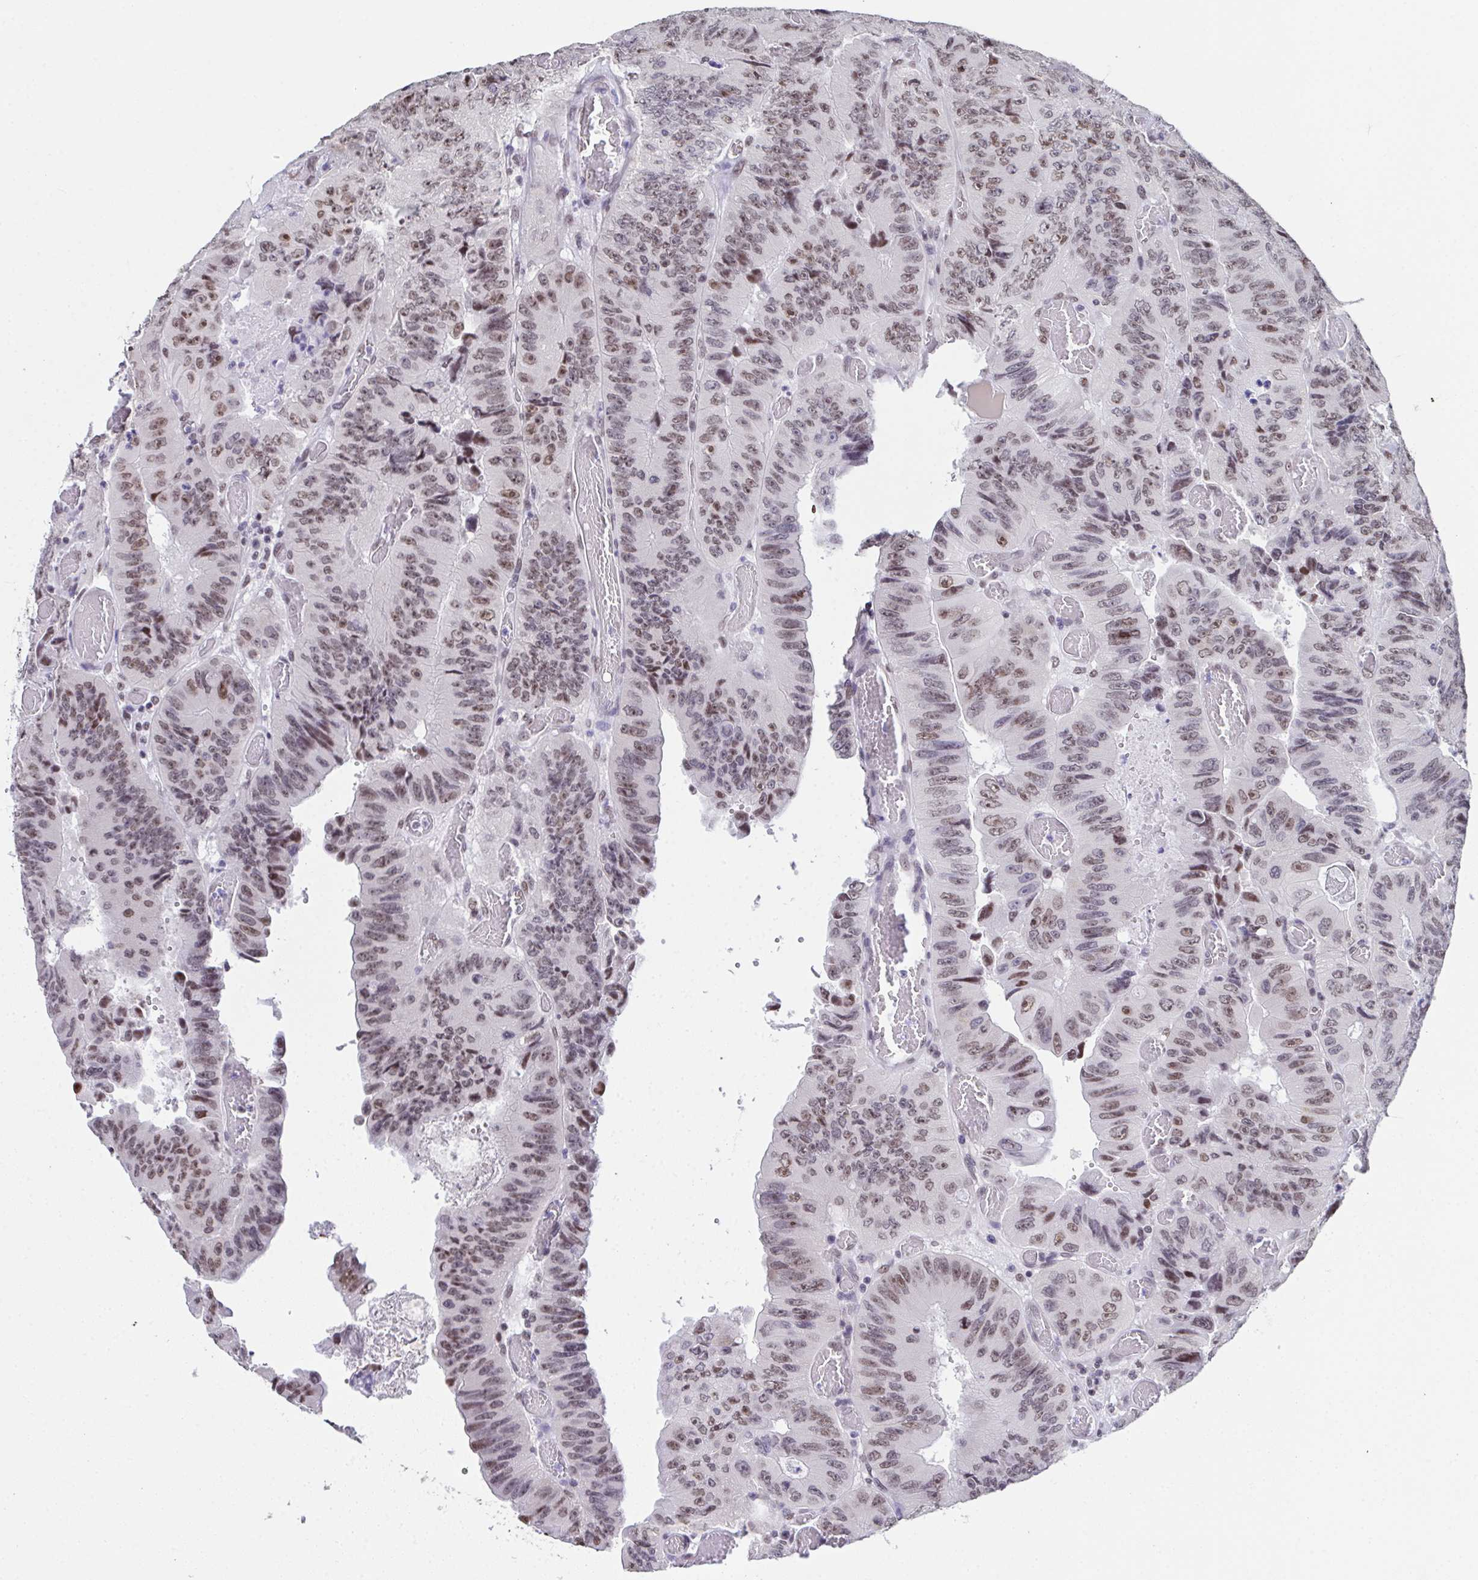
{"staining": {"intensity": "moderate", "quantity": ">75%", "location": "nuclear"}, "tissue": "colorectal cancer", "cell_type": "Tumor cells", "image_type": "cancer", "snomed": [{"axis": "morphology", "description": "Adenocarcinoma, NOS"}, {"axis": "topography", "description": "Colon"}], "caption": "Colorectal cancer (adenocarcinoma) stained for a protein (brown) reveals moderate nuclear positive expression in approximately >75% of tumor cells.", "gene": "ZNF800", "patient": {"sex": "female", "age": 84}}